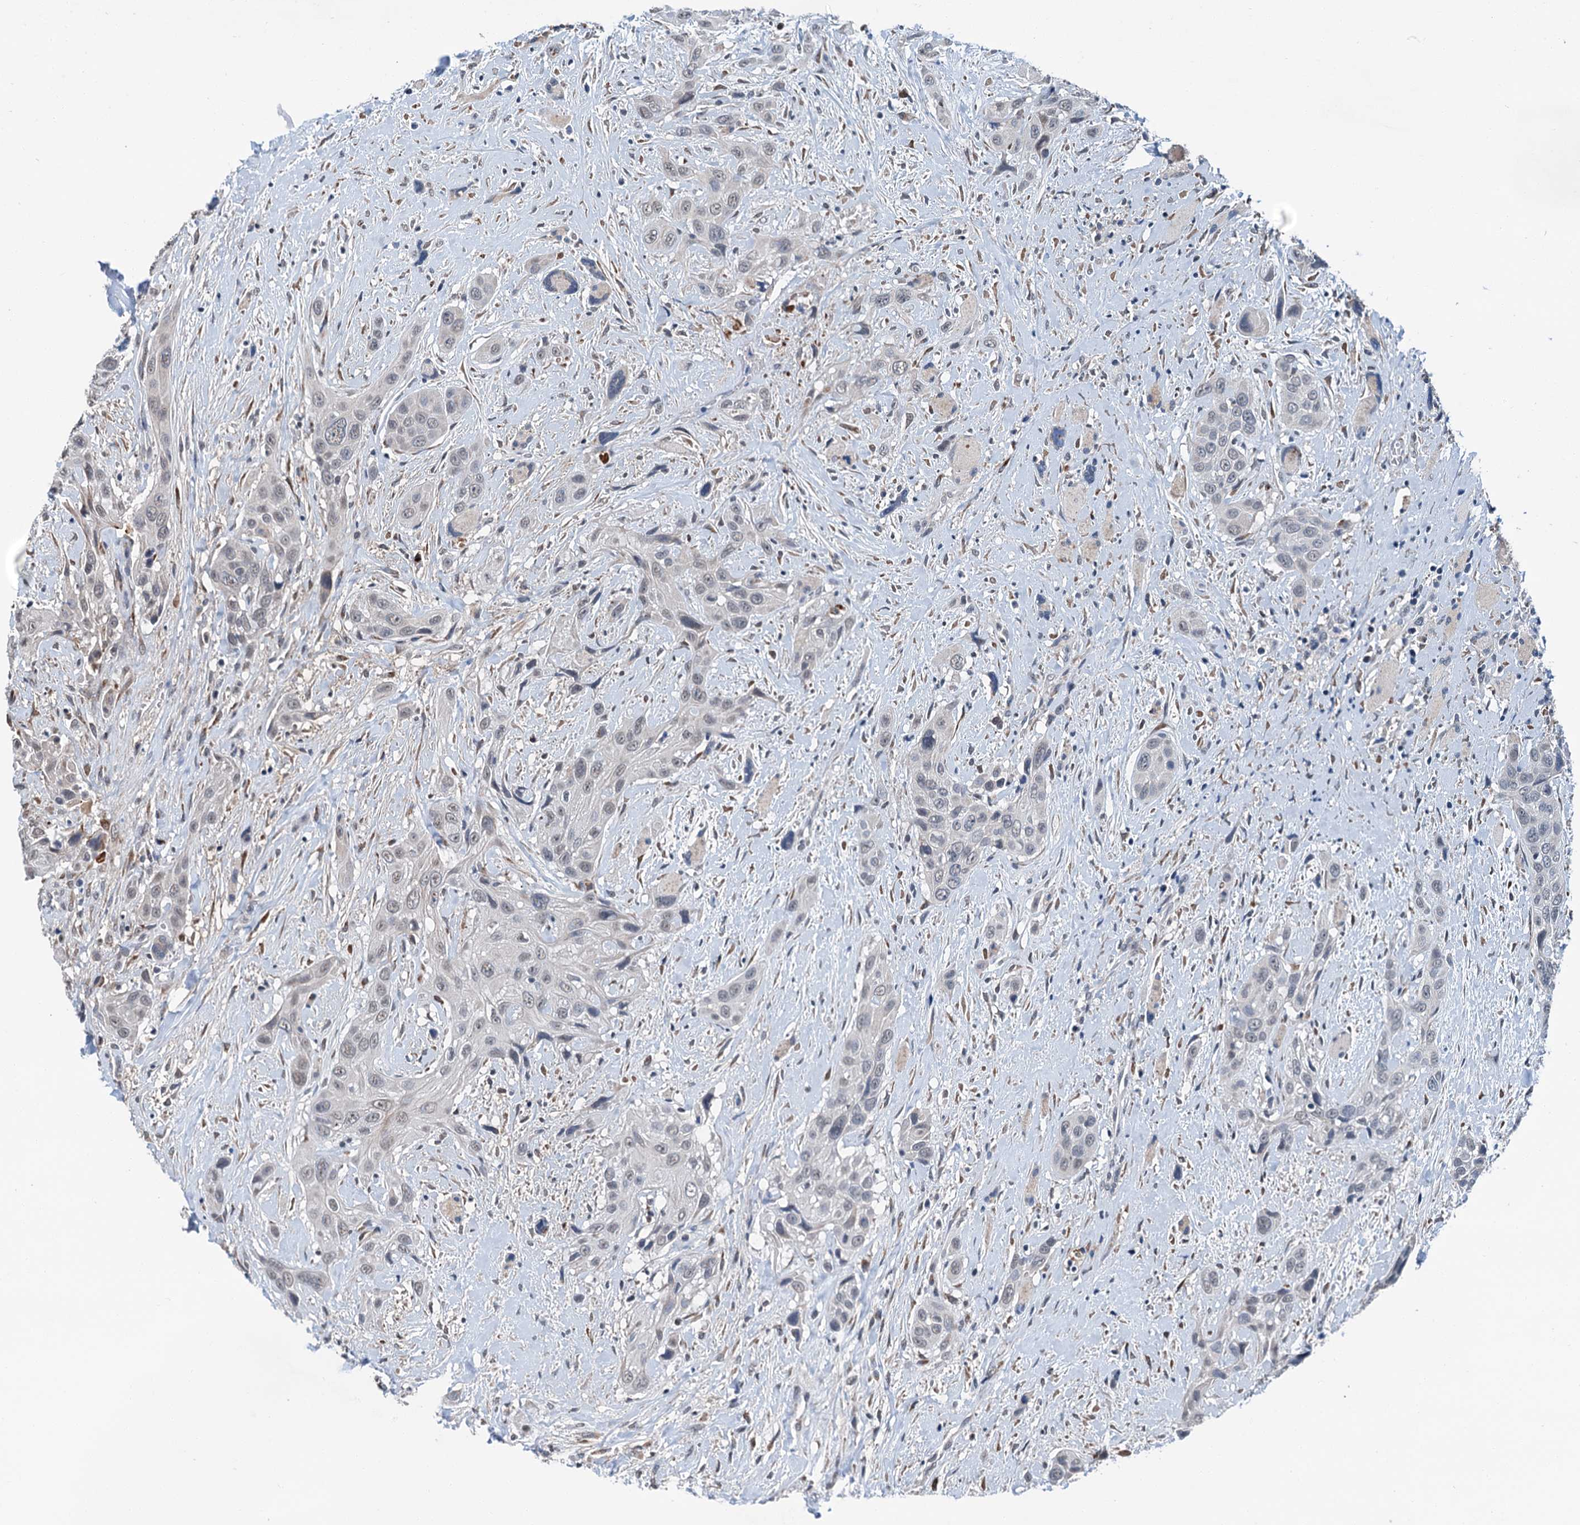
{"staining": {"intensity": "moderate", "quantity": "<25%", "location": "cytoplasmic/membranous"}, "tissue": "head and neck cancer", "cell_type": "Tumor cells", "image_type": "cancer", "snomed": [{"axis": "morphology", "description": "Squamous cell carcinoma, NOS"}, {"axis": "topography", "description": "Head-Neck"}], "caption": "Immunohistochemical staining of human head and neck cancer (squamous cell carcinoma) displays low levels of moderate cytoplasmic/membranous protein expression in approximately <25% of tumor cells.", "gene": "SHLD1", "patient": {"sex": "male", "age": 81}}